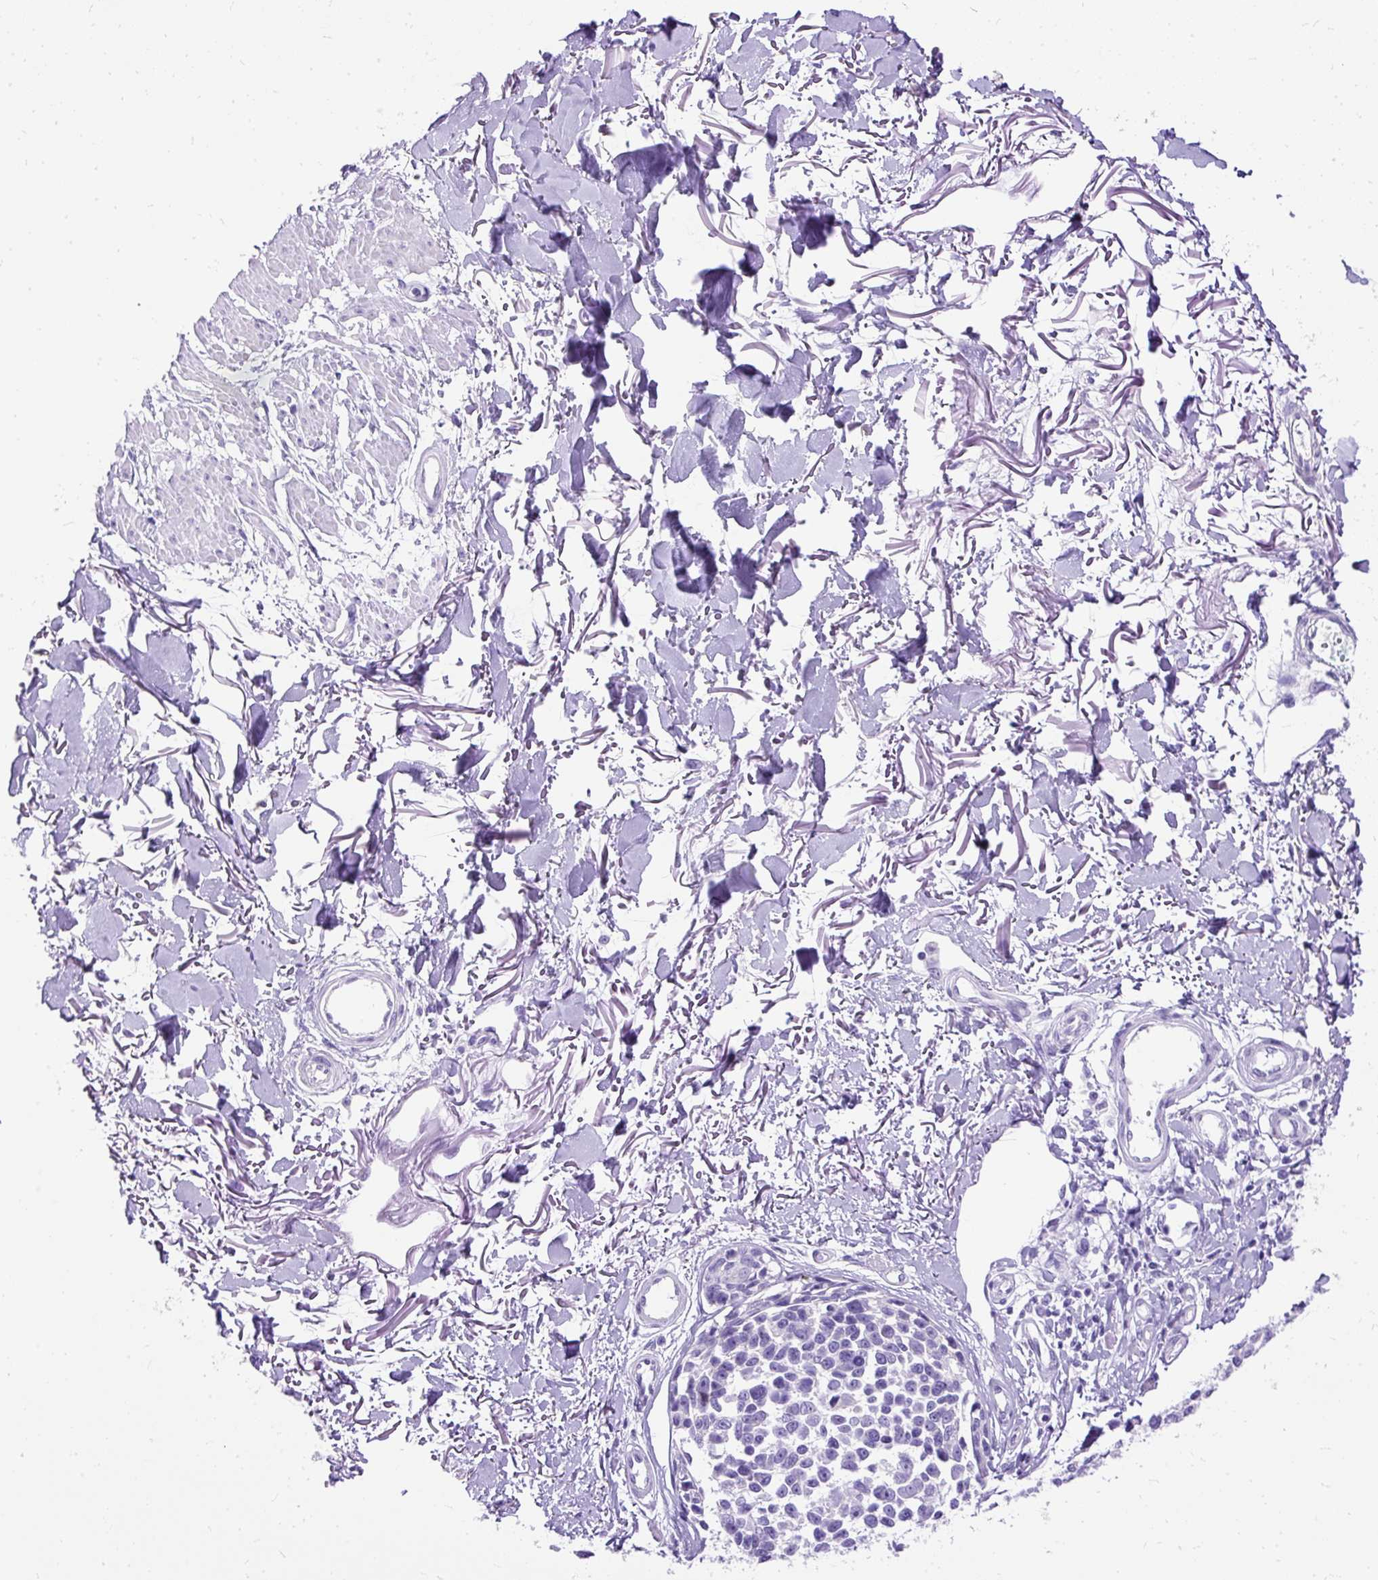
{"staining": {"intensity": "negative", "quantity": "none", "location": "none"}, "tissue": "melanoma", "cell_type": "Tumor cells", "image_type": "cancer", "snomed": [{"axis": "morphology", "description": "Malignant melanoma, NOS"}, {"axis": "topography", "description": "Skin"}], "caption": "Melanoma was stained to show a protein in brown. There is no significant expression in tumor cells.", "gene": "HEY1", "patient": {"sex": "male", "age": 73}}